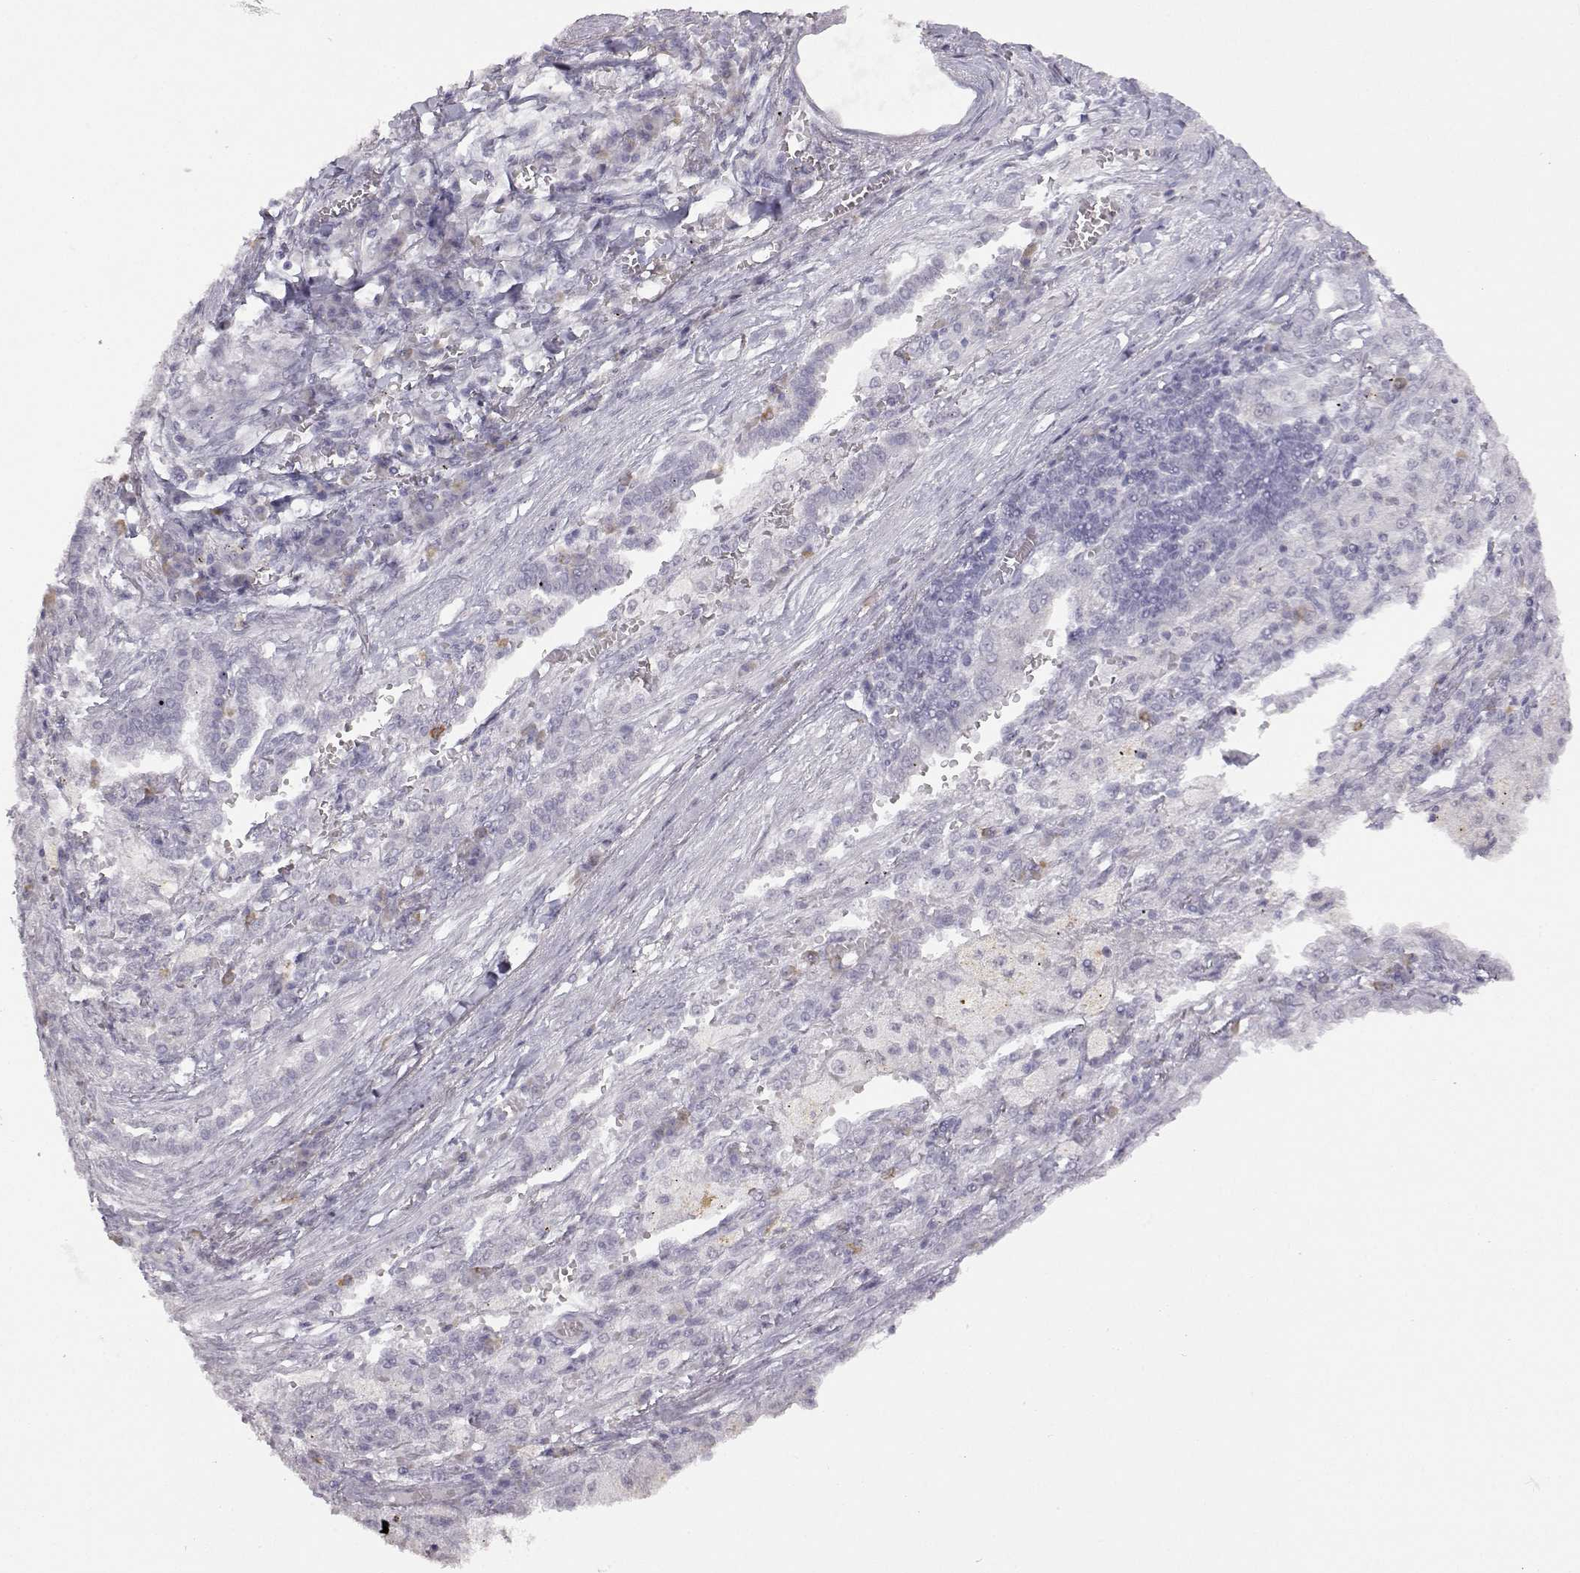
{"staining": {"intensity": "negative", "quantity": "none", "location": "none"}, "tissue": "lung cancer", "cell_type": "Tumor cells", "image_type": "cancer", "snomed": [{"axis": "morphology", "description": "Adenocarcinoma, NOS"}, {"axis": "topography", "description": "Lung"}], "caption": "The IHC photomicrograph has no significant positivity in tumor cells of lung cancer tissue. The staining was performed using DAB to visualize the protein expression in brown, while the nuclei were stained in blue with hematoxylin (Magnification: 20x).", "gene": "VGF", "patient": {"sex": "male", "age": 57}}